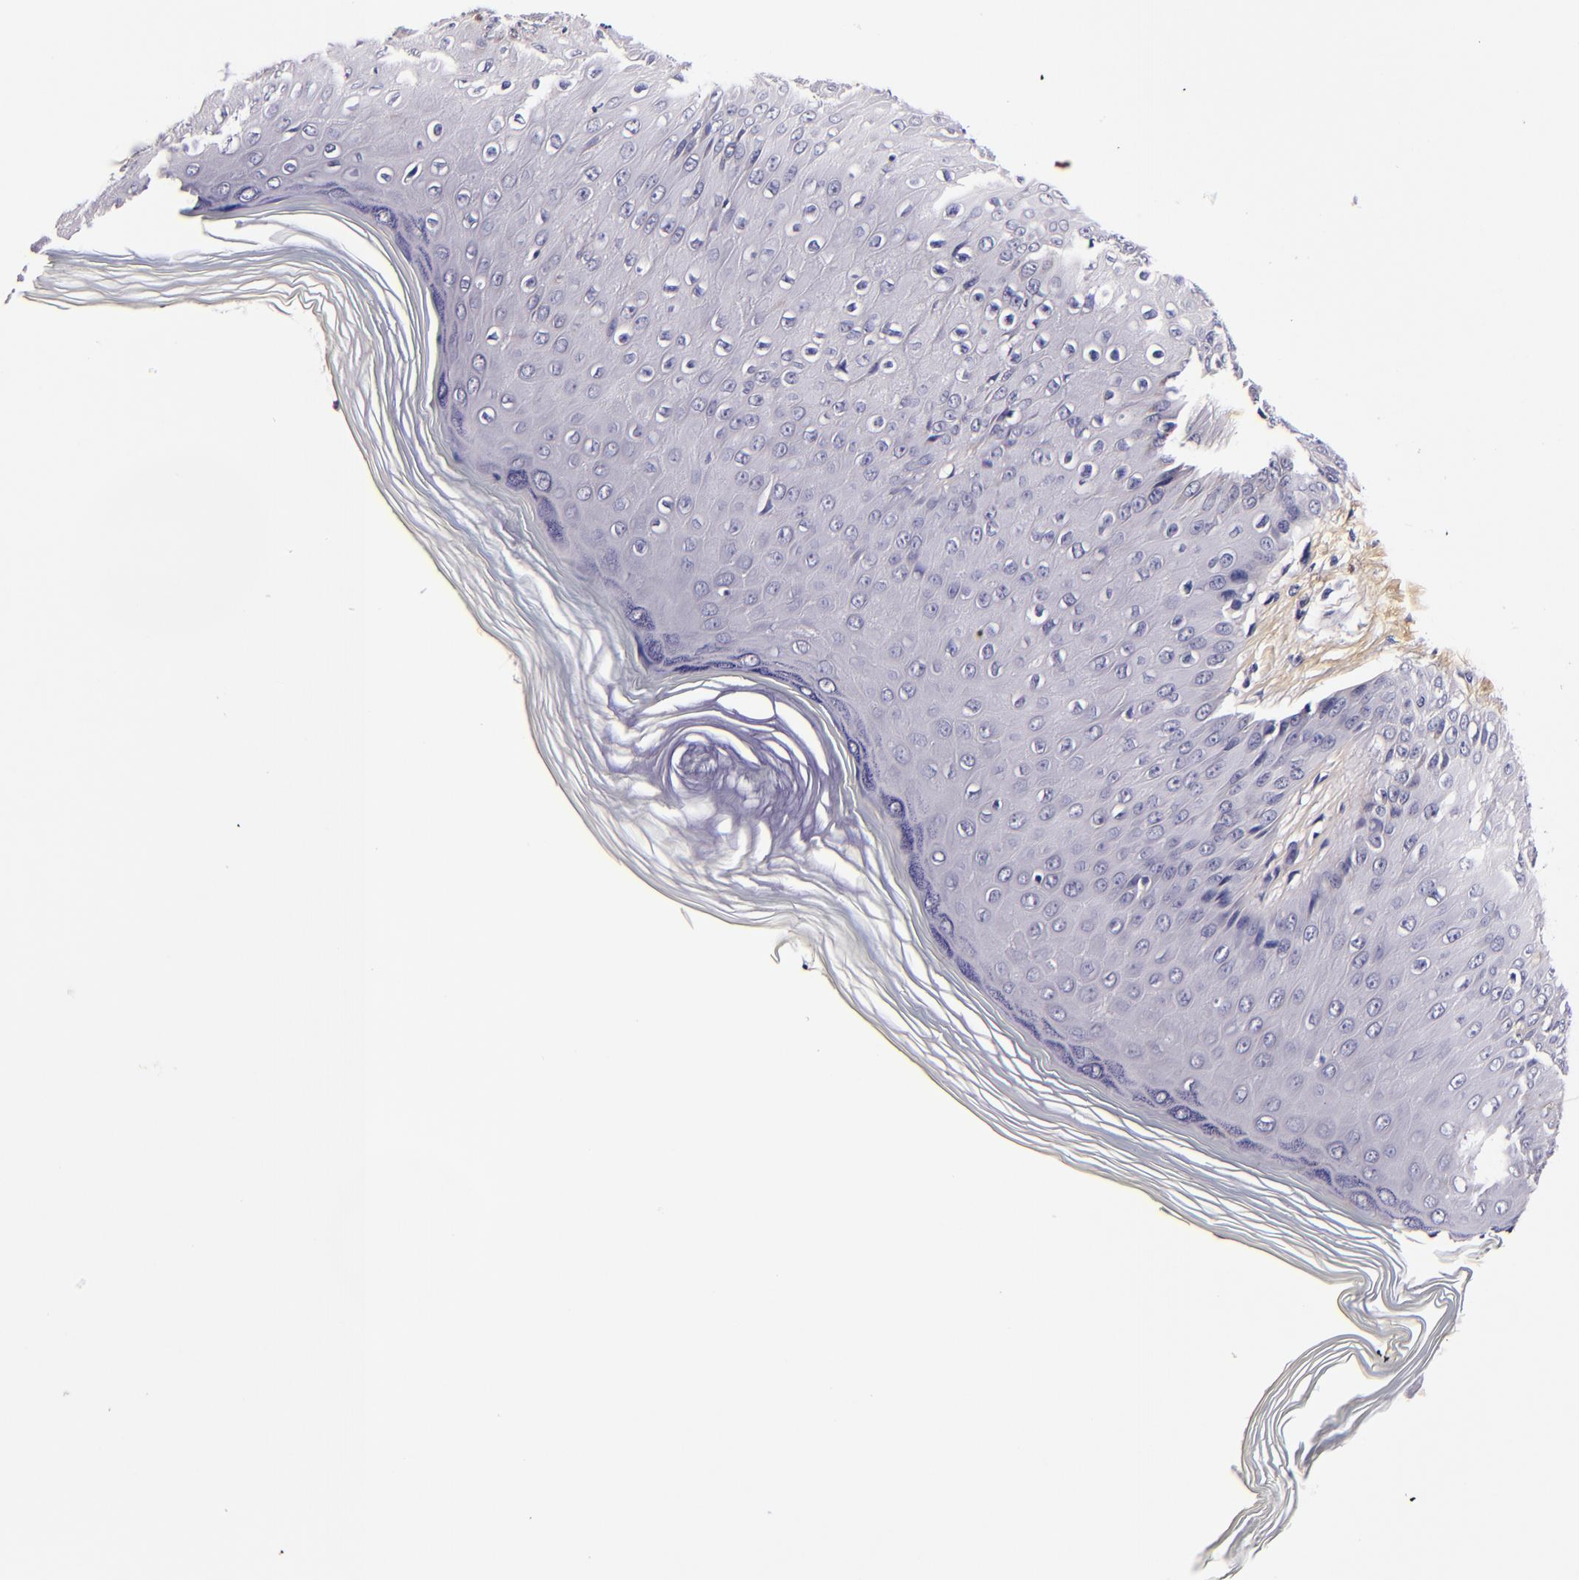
{"staining": {"intensity": "negative", "quantity": "none", "location": "none"}, "tissue": "skin", "cell_type": "Epidermal cells", "image_type": "normal", "snomed": [{"axis": "morphology", "description": "Normal tissue, NOS"}, {"axis": "morphology", "description": "Inflammation, NOS"}, {"axis": "topography", "description": "Soft tissue"}, {"axis": "topography", "description": "Anal"}], "caption": "High power microscopy photomicrograph of an immunohistochemistry photomicrograph of unremarkable skin, revealing no significant staining in epidermal cells.", "gene": "FBN1", "patient": {"sex": "female", "age": 15}}